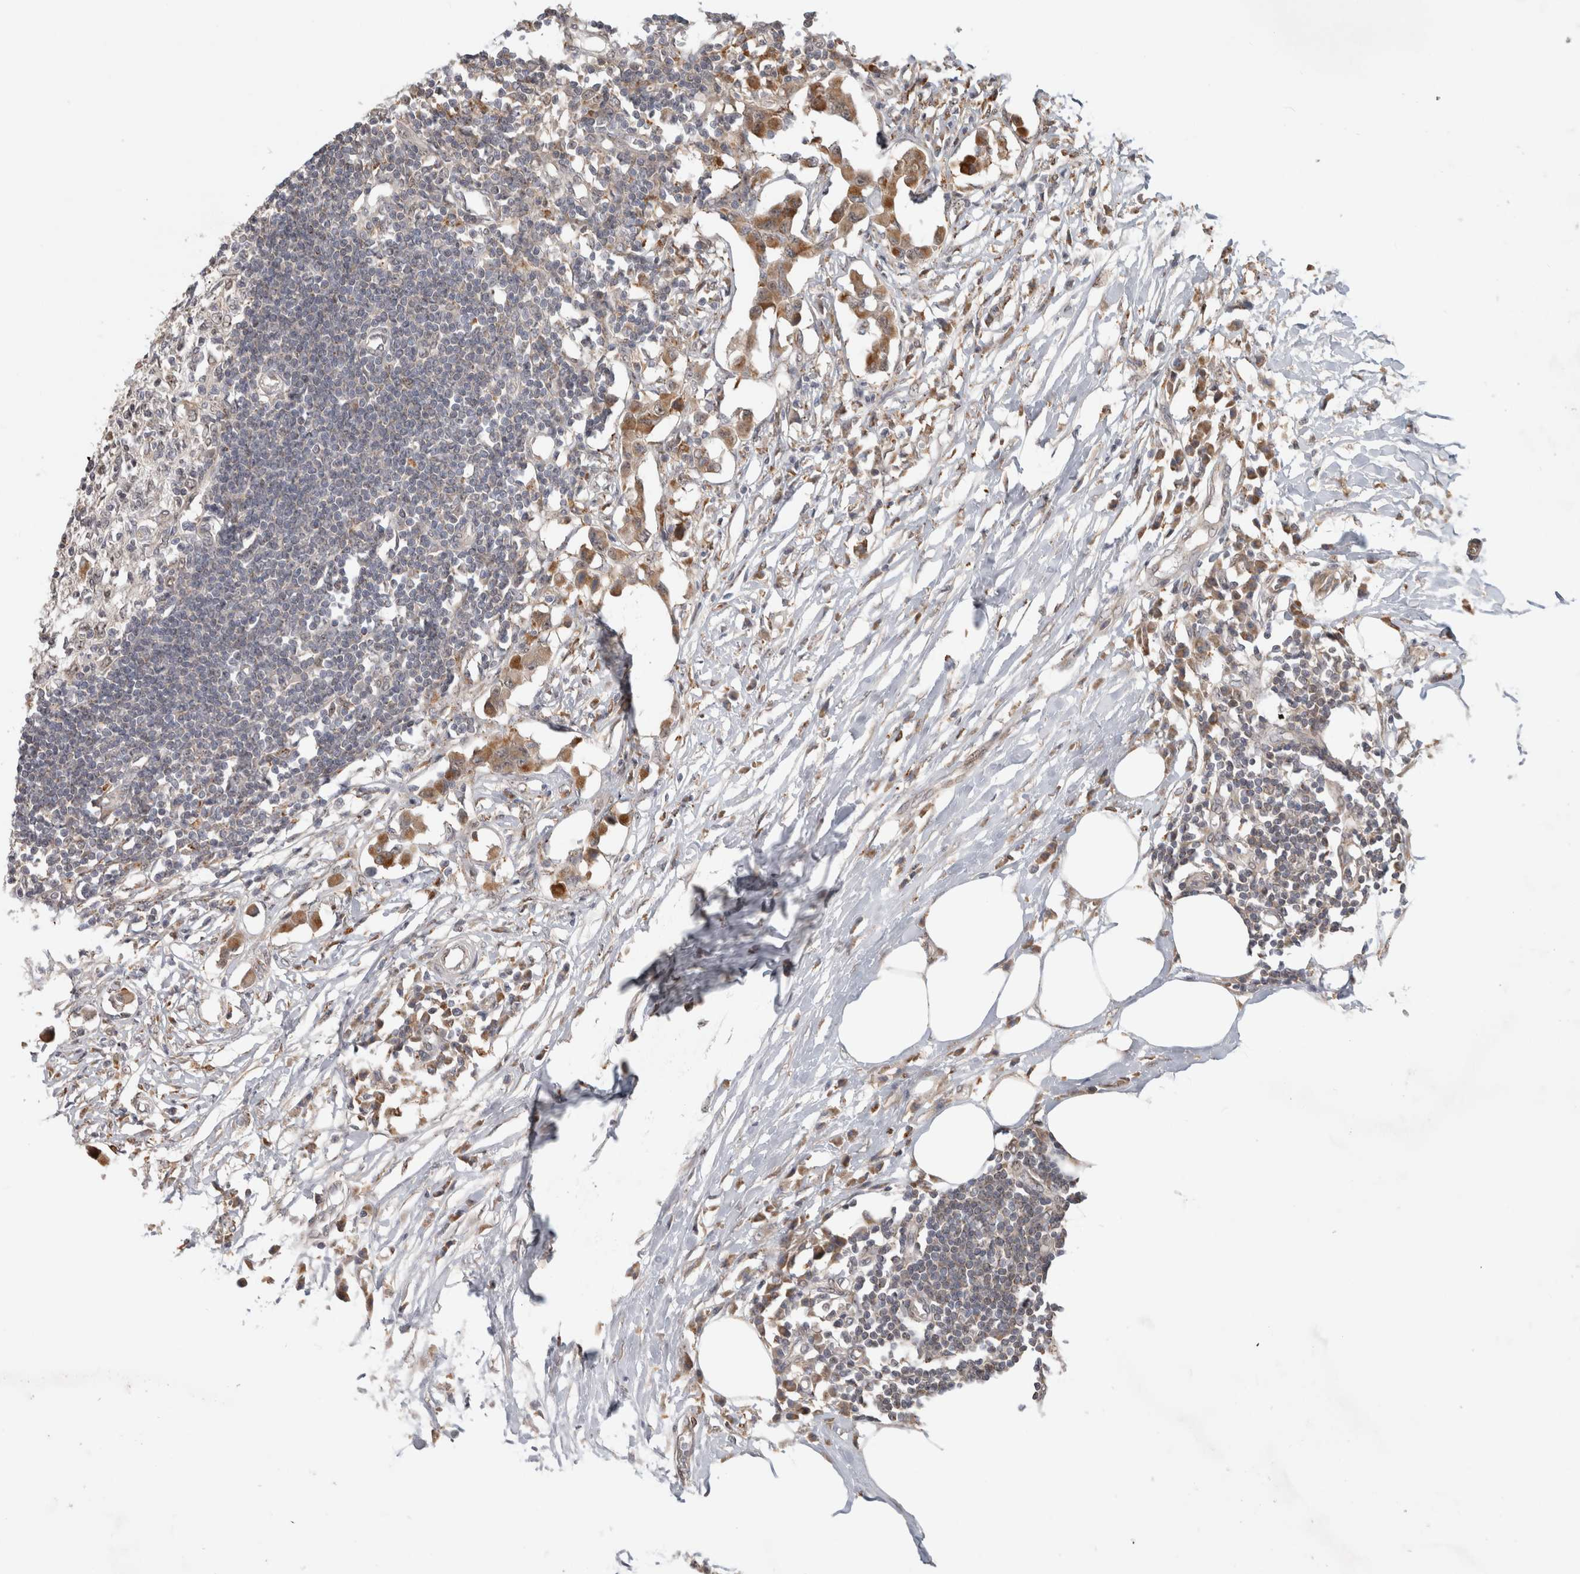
{"staining": {"intensity": "moderate", "quantity": "<25%", "location": "nuclear"}, "tissue": "lymph node", "cell_type": "Germinal center cells", "image_type": "normal", "snomed": [{"axis": "morphology", "description": "Normal tissue, NOS"}, {"axis": "morphology", "description": "Malignant melanoma, Metastatic site"}, {"axis": "topography", "description": "Lymph node"}], "caption": "Immunohistochemical staining of benign human lymph node reveals moderate nuclear protein expression in approximately <25% of germinal center cells.", "gene": "NAB2", "patient": {"sex": "male", "age": 41}}